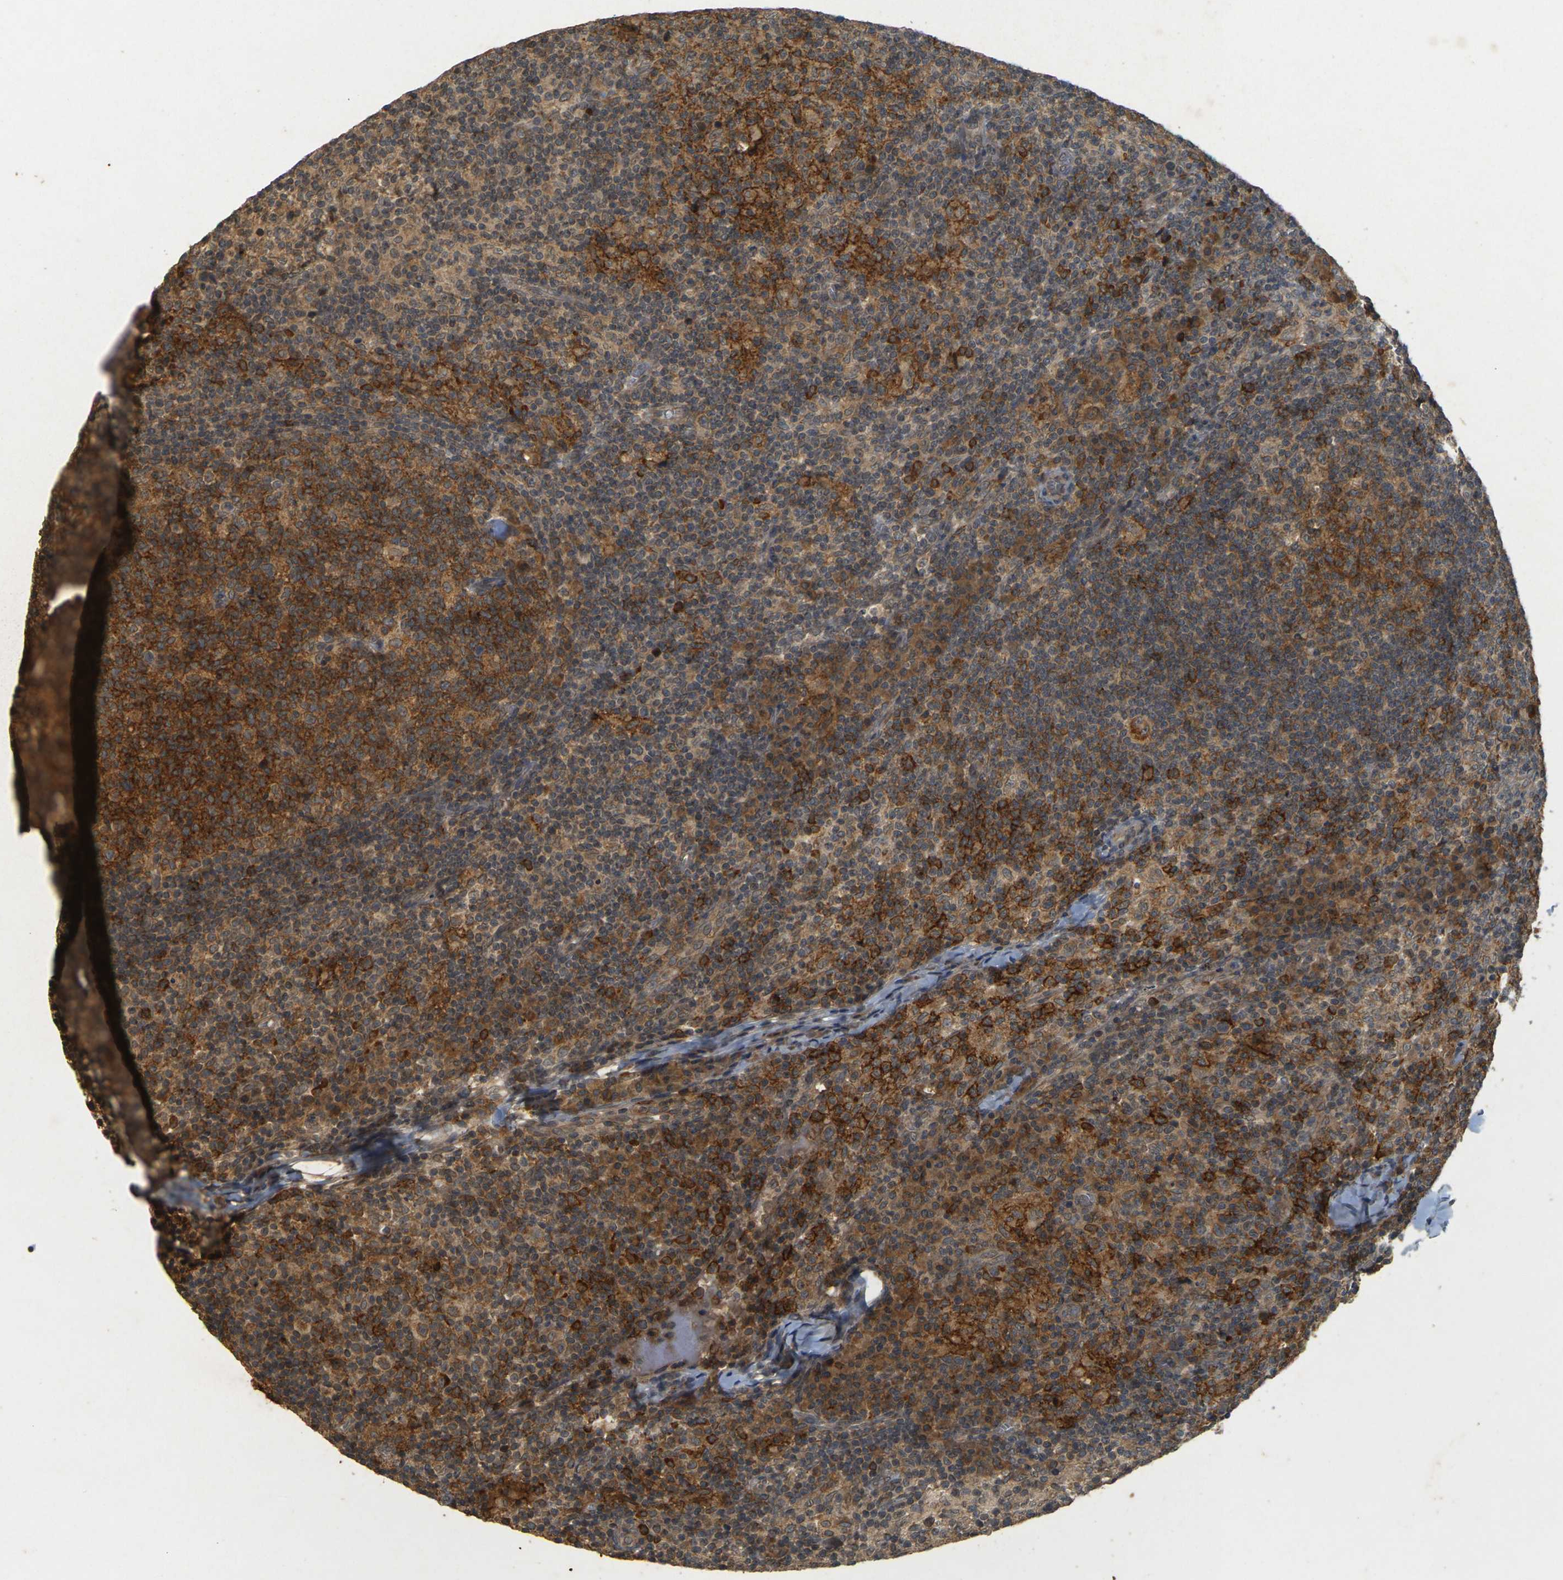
{"staining": {"intensity": "strong", "quantity": ">75%", "location": "cytoplasmic/membranous"}, "tissue": "lymph node", "cell_type": "Germinal center cells", "image_type": "normal", "snomed": [{"axis": "morphology", "description": "Normal tissue, NOS"}, {"axis": "morphology", "description": "Inflammation, NOS"}, {"axis": "topography", "description": "Lymph node"}], "caption": "Lymph node stained with immunohistochemistry (IHC) exhibits strong cytoplasmic/membranous expression in approximately >75% of germinal center cells.", "gene": "ERN1", "patient": {"sex": "male", "age": 55}}